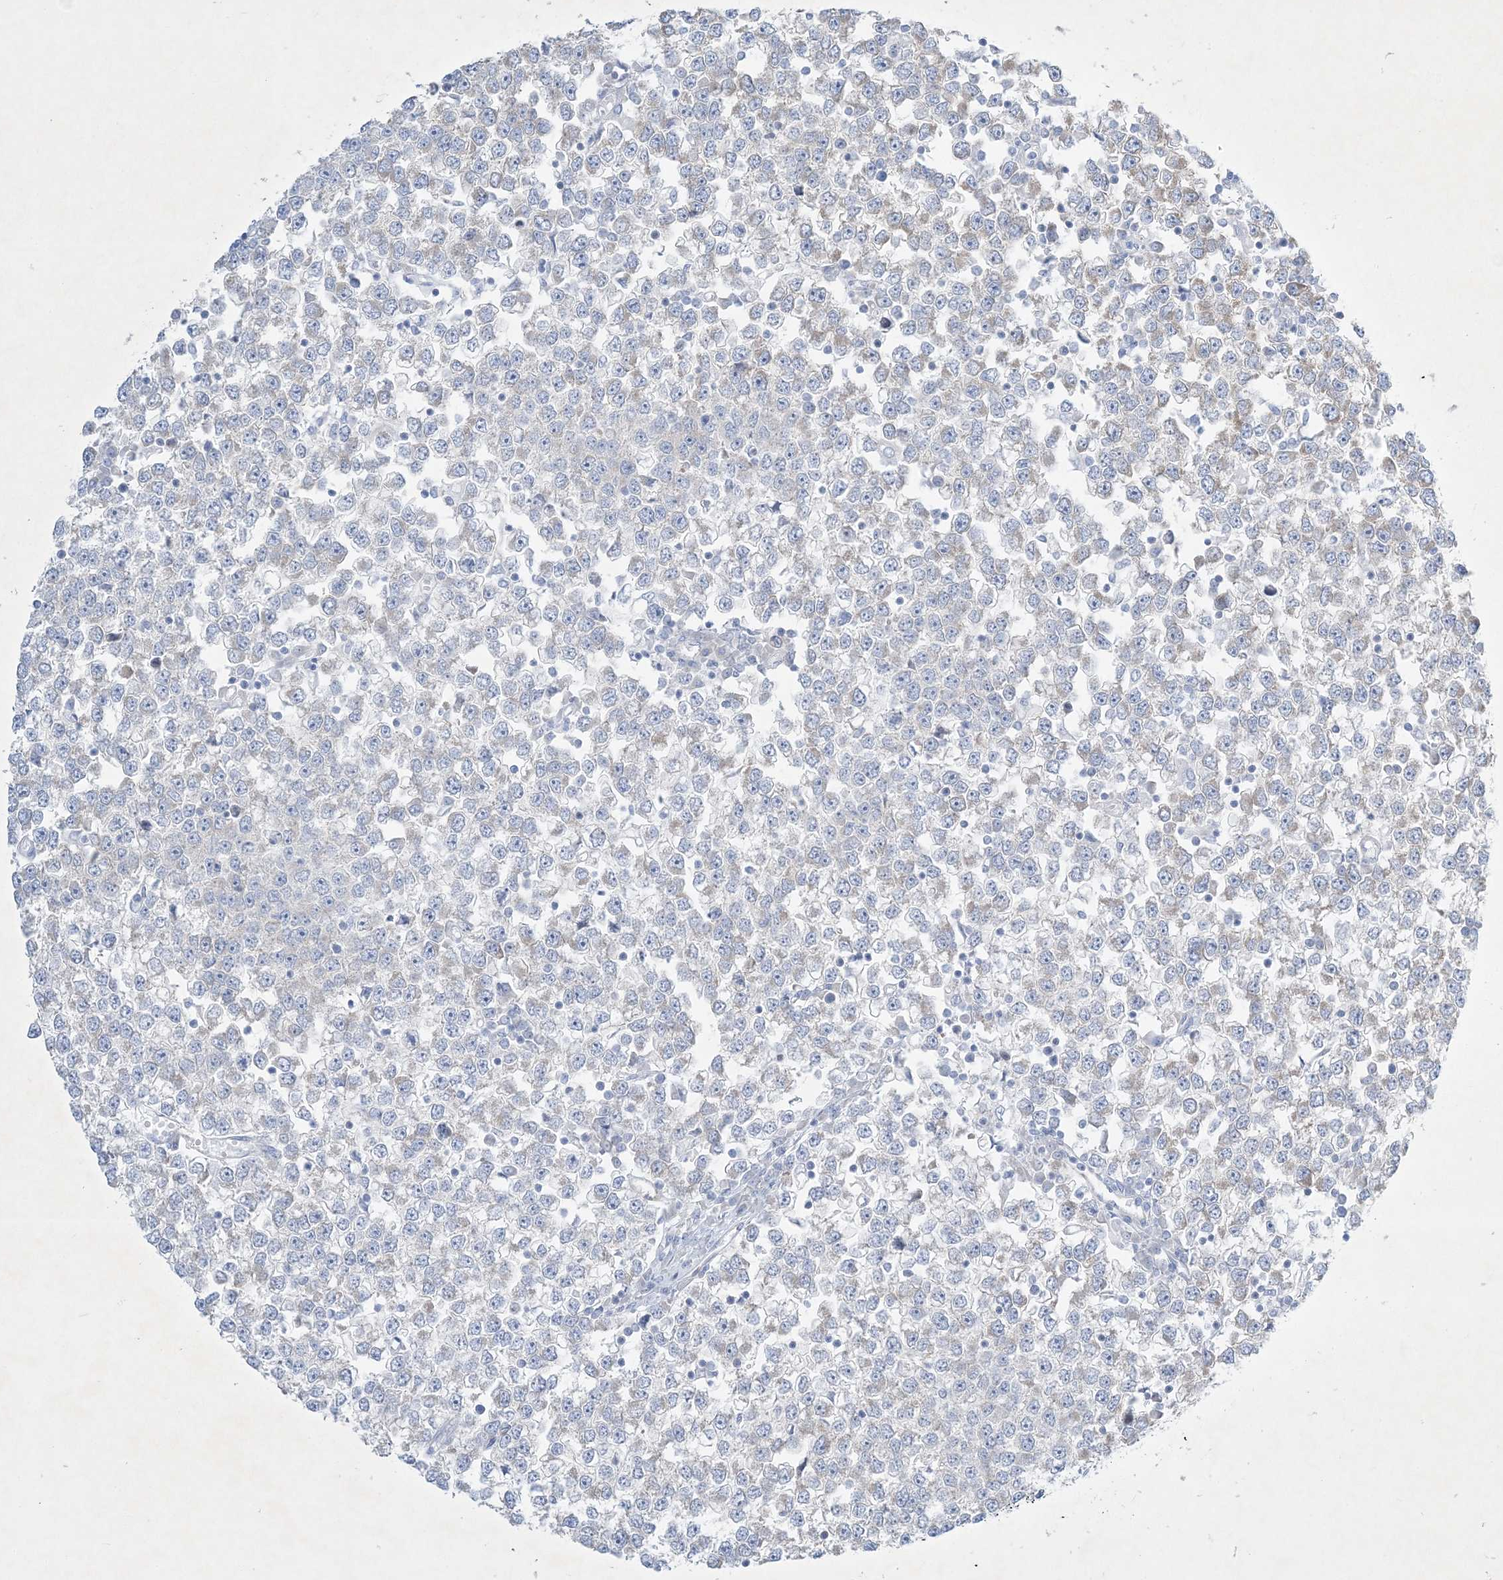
{"staining": {"intensity": "negative", "quantity": "none", "location": "none"}, "tissue": "testis cancer", "cell_type": "Tumor cells", "image_type": "cancer", "snomed": [{"axis": "morphology", "description": "Seminoma, NOS"}, {"axis": "topography", "description": "Testis"}], "caption": "Testis seminoma was stained to show a protein in brown. There is no significant positivity in tumor cells.", "gene": "FARSB", "patient": {"sex": "male", "age": 65}}